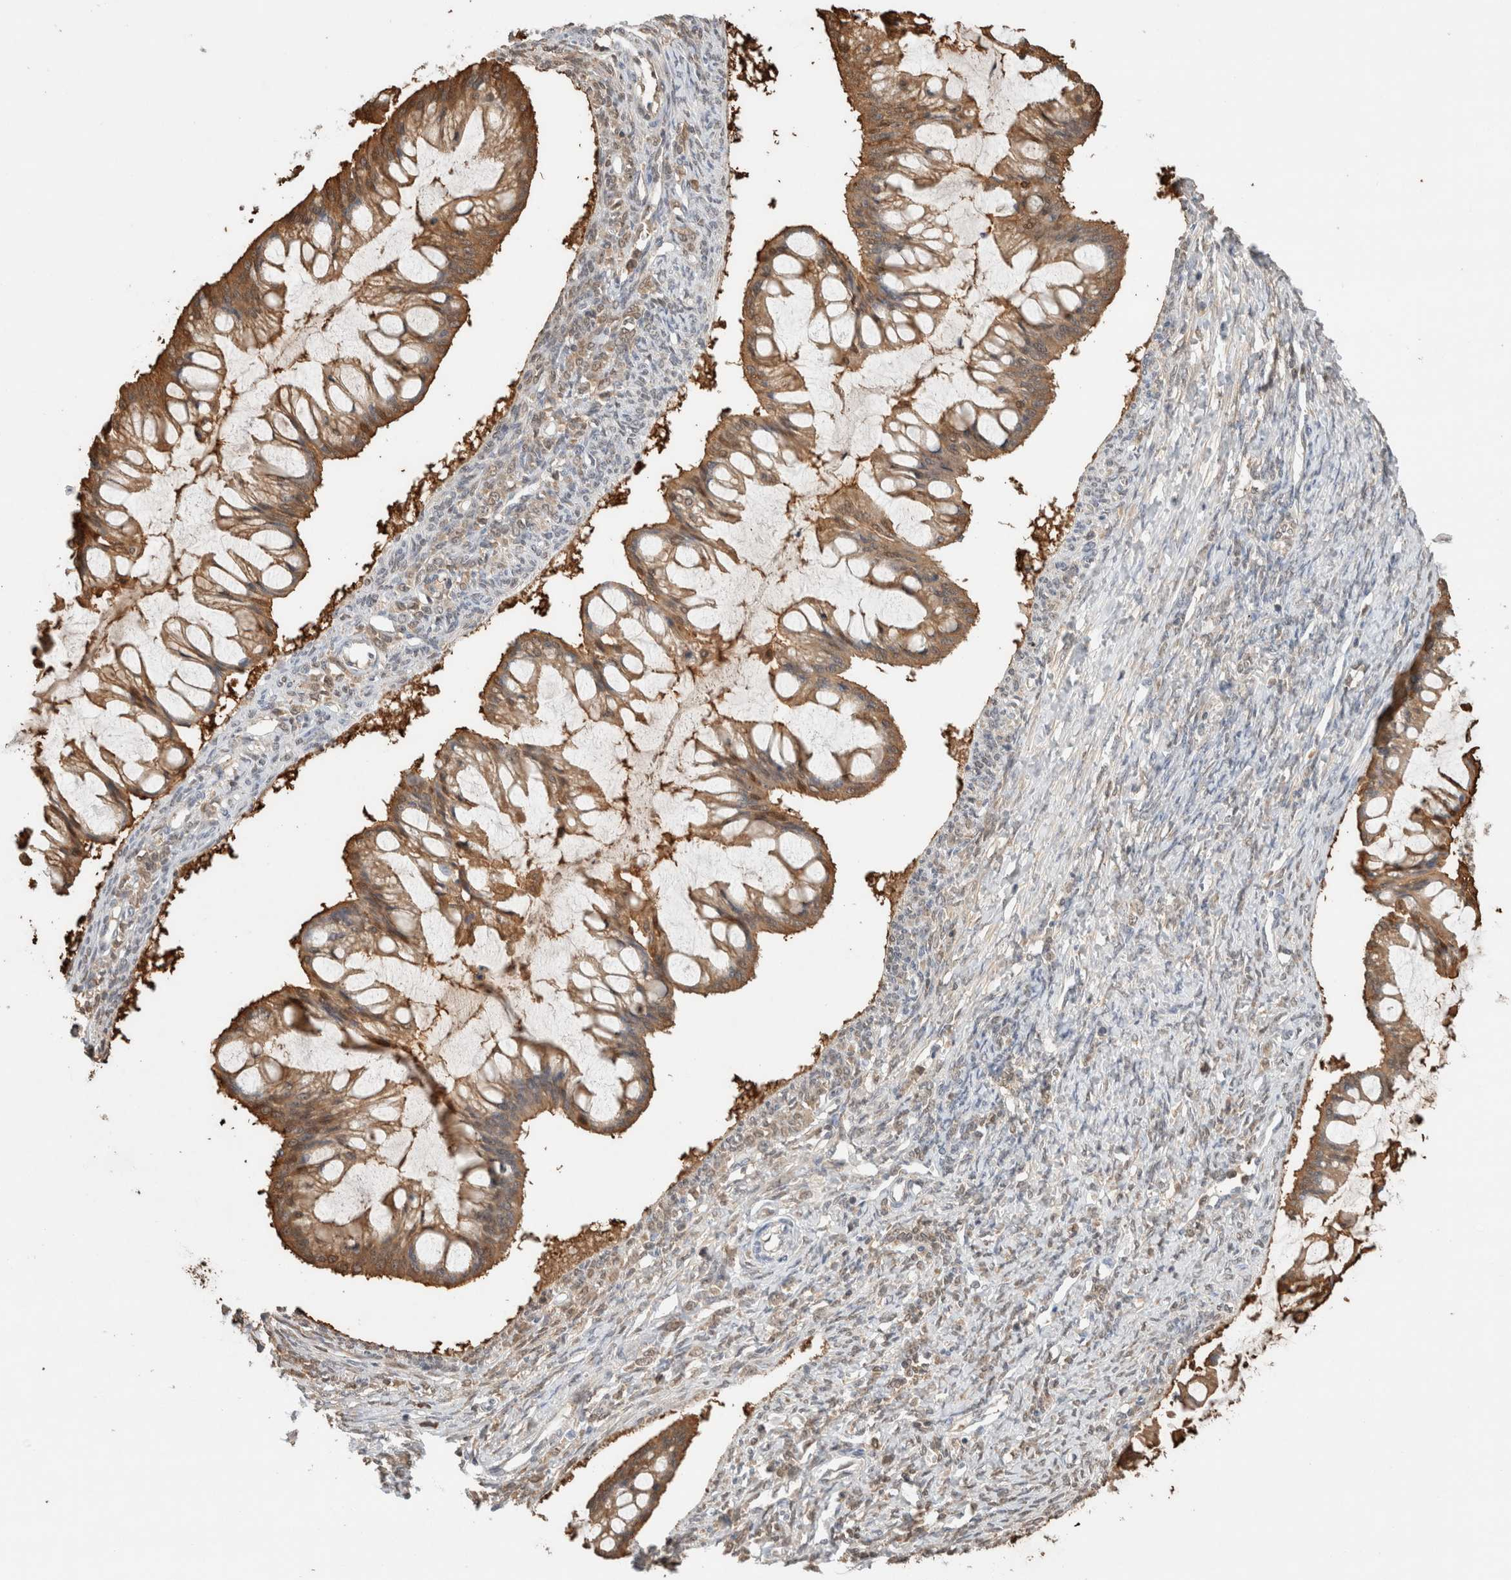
{"staining": {"intensity": "moderate", "quantity": ">75%", "location": "cytoplasmic/membranous,nuclear"}, "tissue": "ovarian cancer", "cell_type": "Tumor cells", "image_type": "cancer", "snomed": [{"axis": "morphology", "description": "Cystadenocarcinoma, mucinous, NOS"}, {"axis": "topography", "description": "Ovary"}], "caption": "Immunohistochemical staining of ovarian cancer exhibits medium levels of moderate cytoplasmic/membranous and nuclear positivity in approximately >75% of tumor cells. (Brightfield microscopy of DAB IHC at high magnification).", "gene": "CA13", "patient": {"sex": "female", "age": 73}}